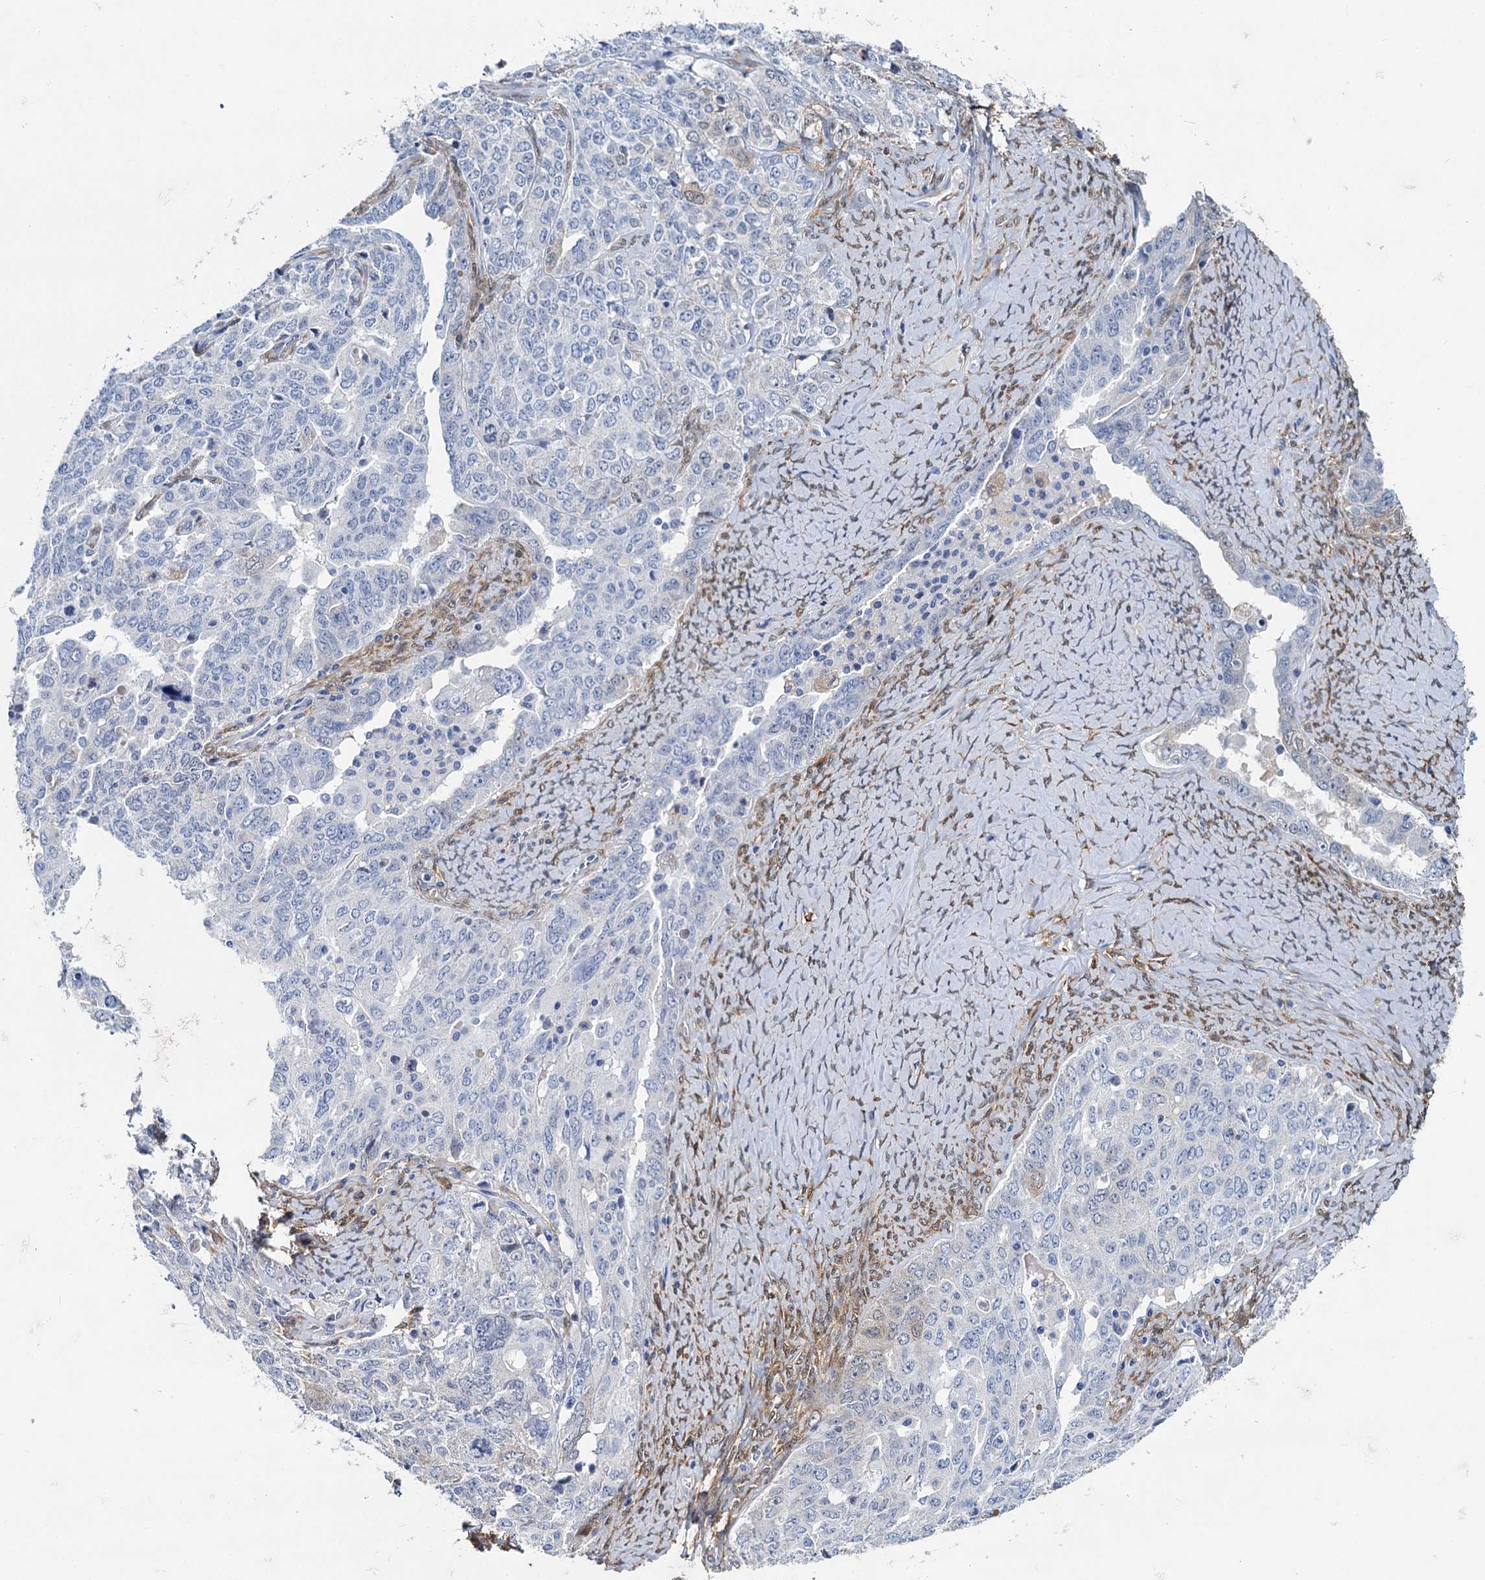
{"staining": {"intensity": "negative", "quantity": "none", "location": "none"}, "tissue": "ovarian cancer", "cell_type": "Tumor cells", "image_type": "cancer", "snomed": [{"axis": "morphology", "description": "Carcinoma, endometroid"}, {"axis": "topography", "description": "Ovary"}], "caption": "This is an immunohistochemistry (IHC) image of human endometroid carcinoma (ovarian). There is no expression in tumor cells.", "gene": "GSTM3", "patient": {"sex": "female", "age": 62}}